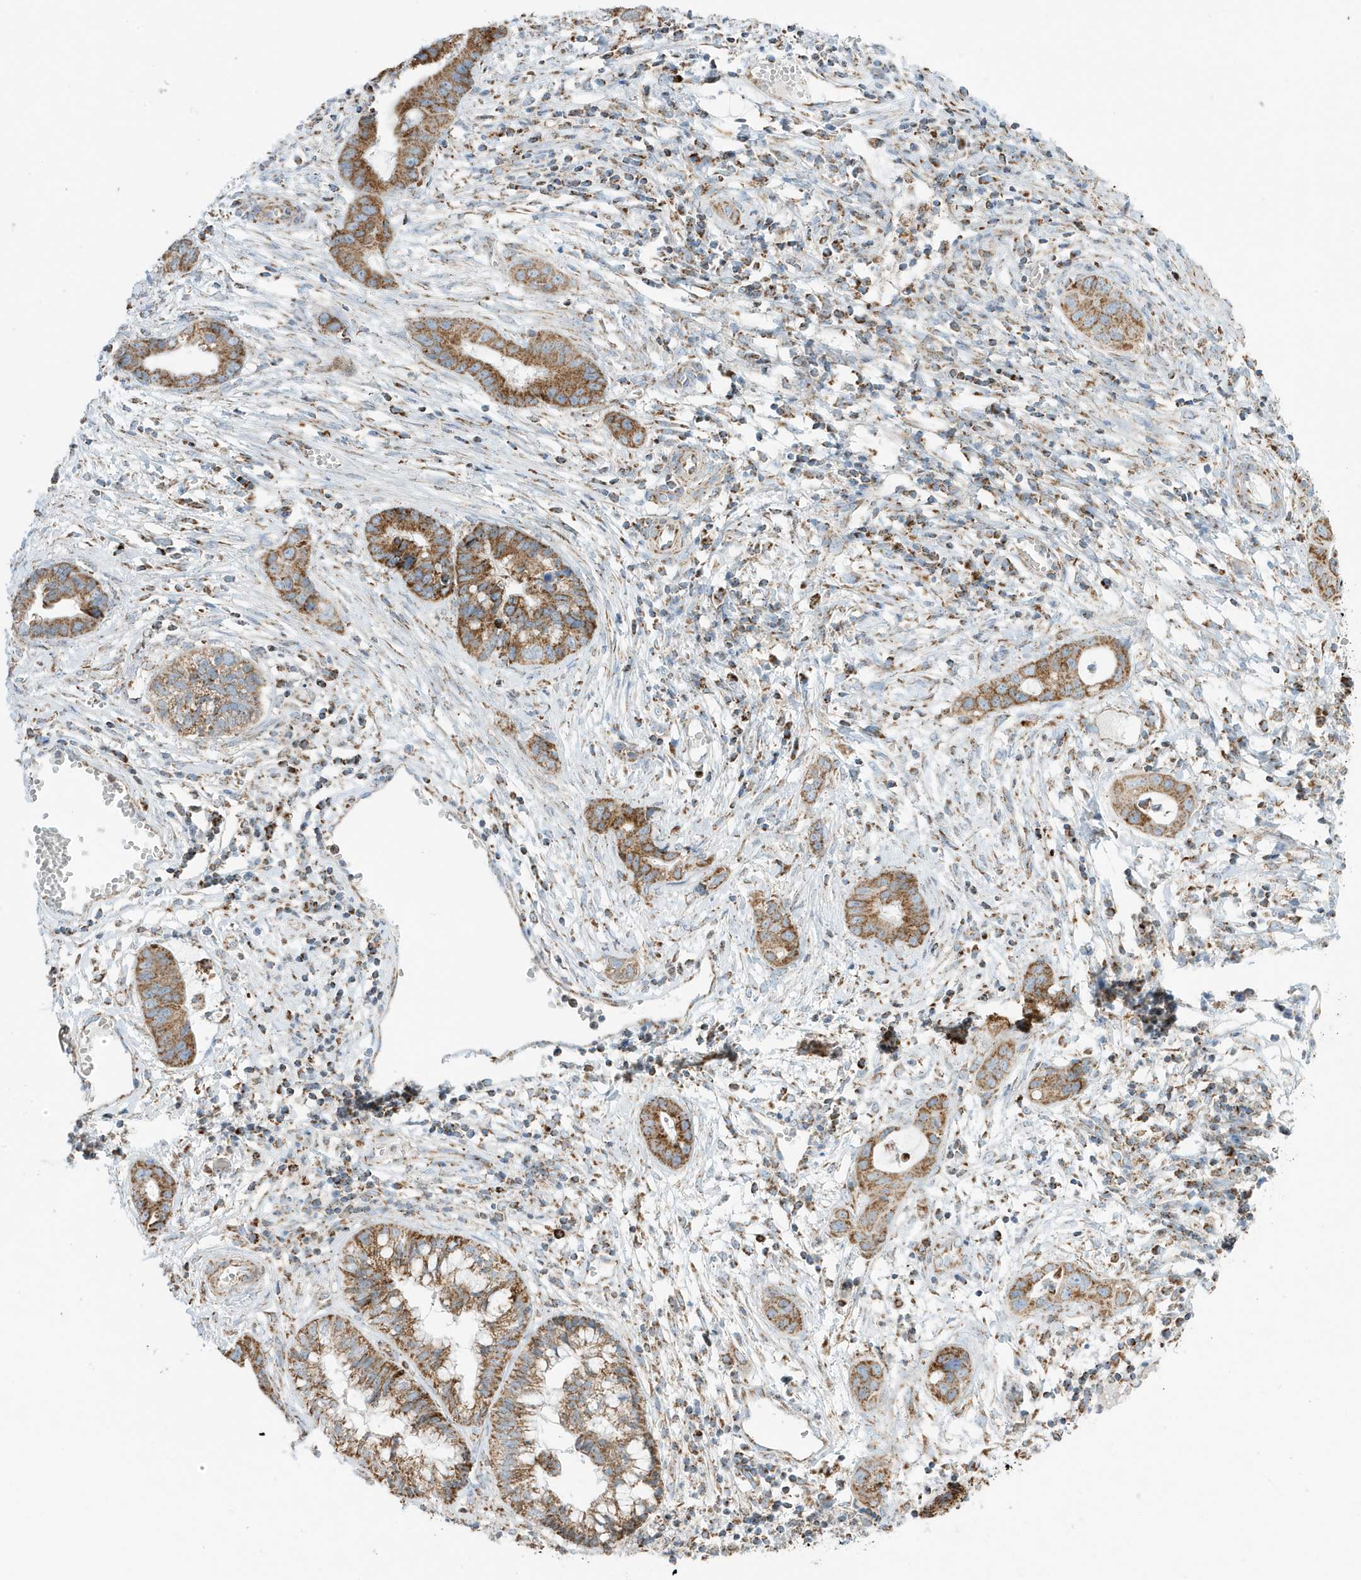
{"staining": {"intensity": "moderate", "quantity": ">75%", "location": "cytoplasmic/membranous"}, "tissue": "cervical cancer", "cell_type": "Tumor cells", "image_type": "cancer", "snomed": [{"axis": "morphology", "description": "Adenocarcinoma, NOS"}, {"axis": "topography", "description": "Cervix"}], "caption": "There is medium levels of moderate cytoplasmic/membranous positivity in tumor cells of adenocarcinoma (cervical), as demonstrated by immunohistochemical staining (brown color).", "gene": "ATP5ME", "patient": {"sex": "female", "age": 44}}